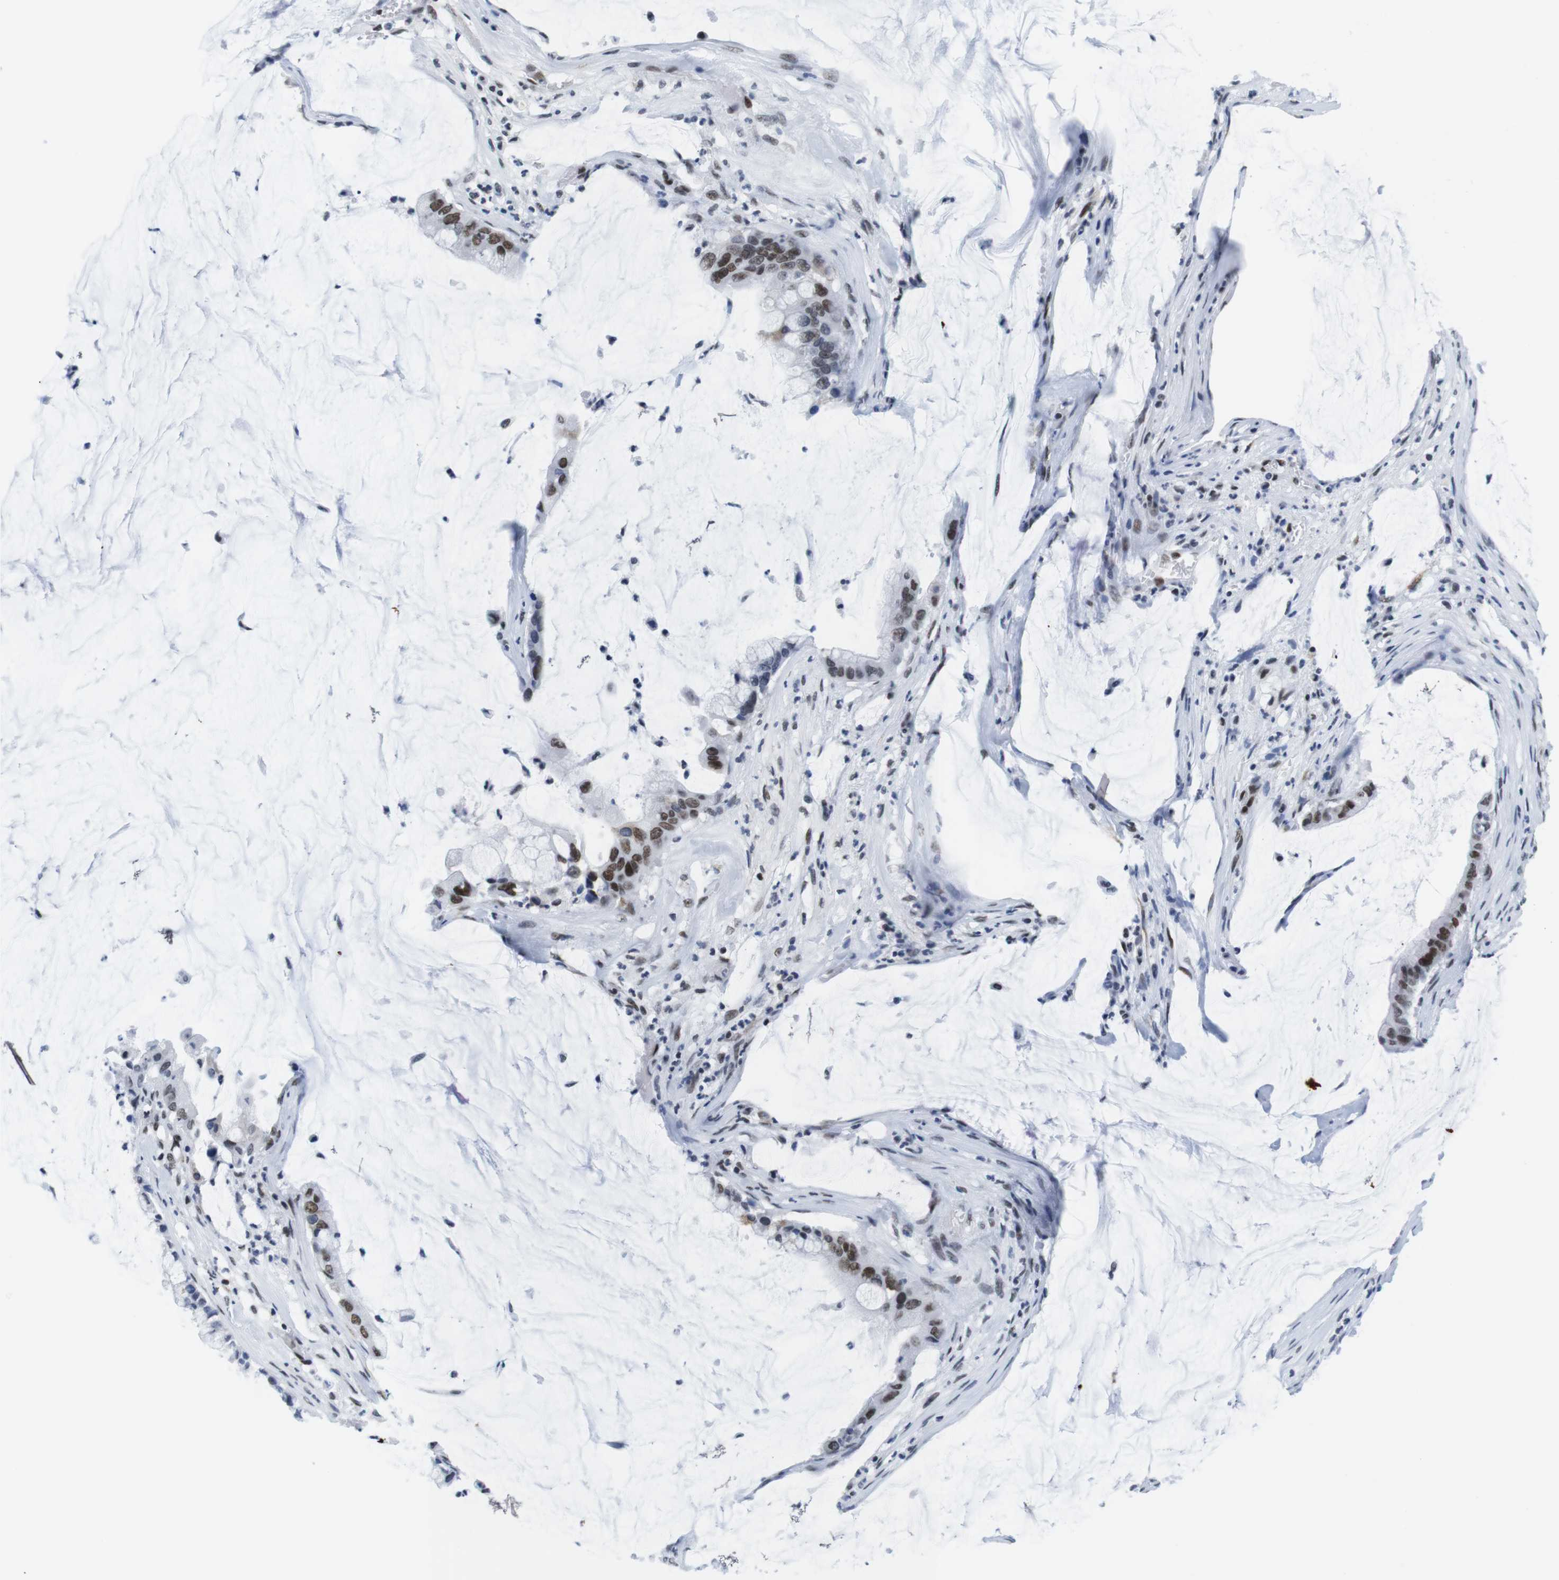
{"staining": {"intensity": "moderate", "quantity": ">75%", "location": "nuclear"}, "tissue": "pancreatic cancer", "cell_type": "Tumor cells", "image_type": "cancer", "snomed": [{"axis": "morphology", "description": "Adenocarcinoma, NOS"}, {"axis": "topography", "description": "Pancreas"}], "caption": "The micrograph displays a brown stain indicating the presence of a protein in the nuclear of tumor cells in pancreatic cancer (adenocarcinoma).", "gene": "IFI16", "patient": {"sex": "male", "age": 41}}